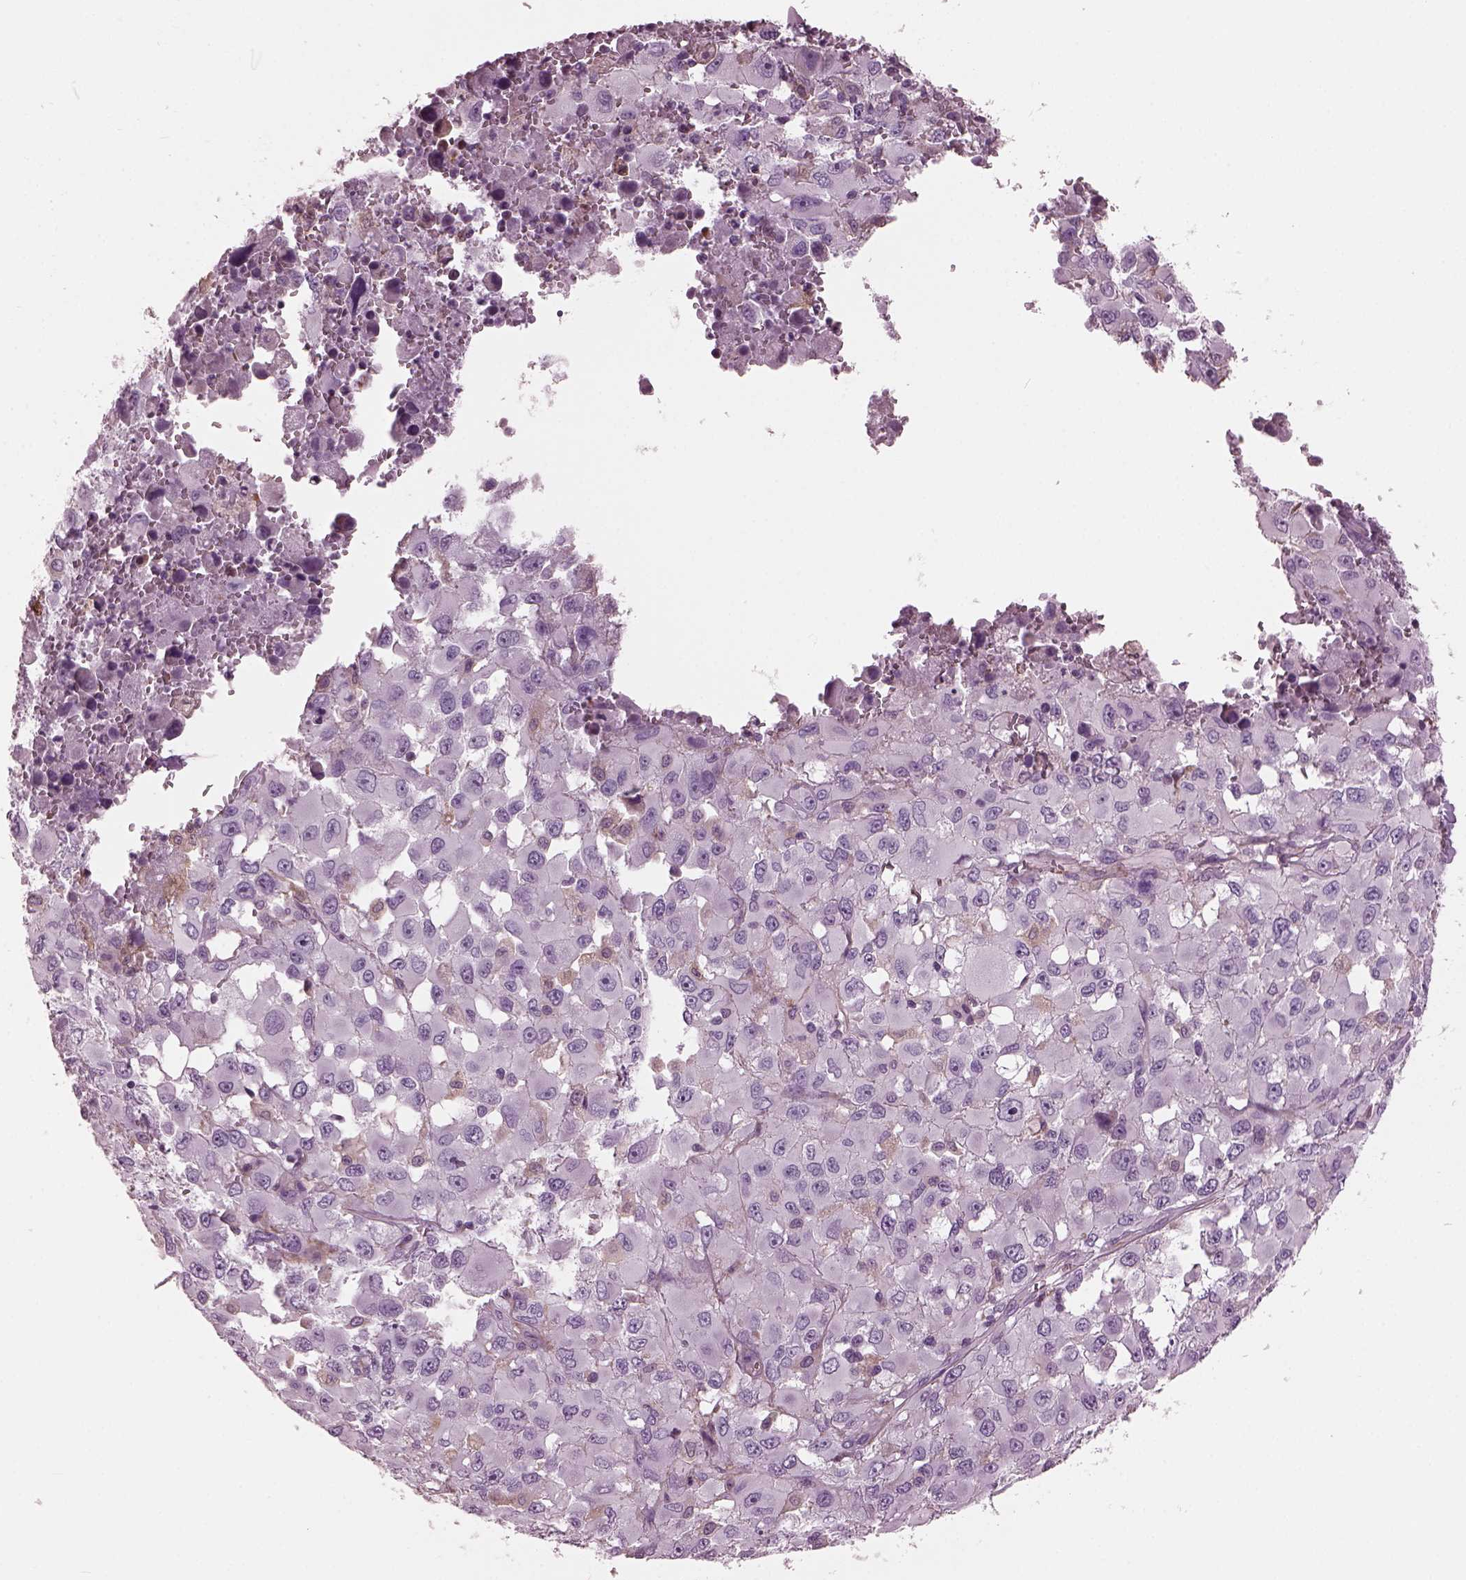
{"staining": {"intensity": "negative", "quantity": "none", "location": "none"}, "tissue": "melanoma", "cell_type": "Tumor cells", "image_type": "cancer", "snomed": [{"axis": "morphology", "description": "Malignant melanoma, Metastatic site"}, {"axis": "topography", "description": "Lymph node"}], "caption": "Human malignant melanoma (metastatic site) stained for a protein using immunohistochemistry (IHC) reveals no staining in tumor cells.", "gene": "GDF11", "patient": {"sex": "male", "age": 50}}